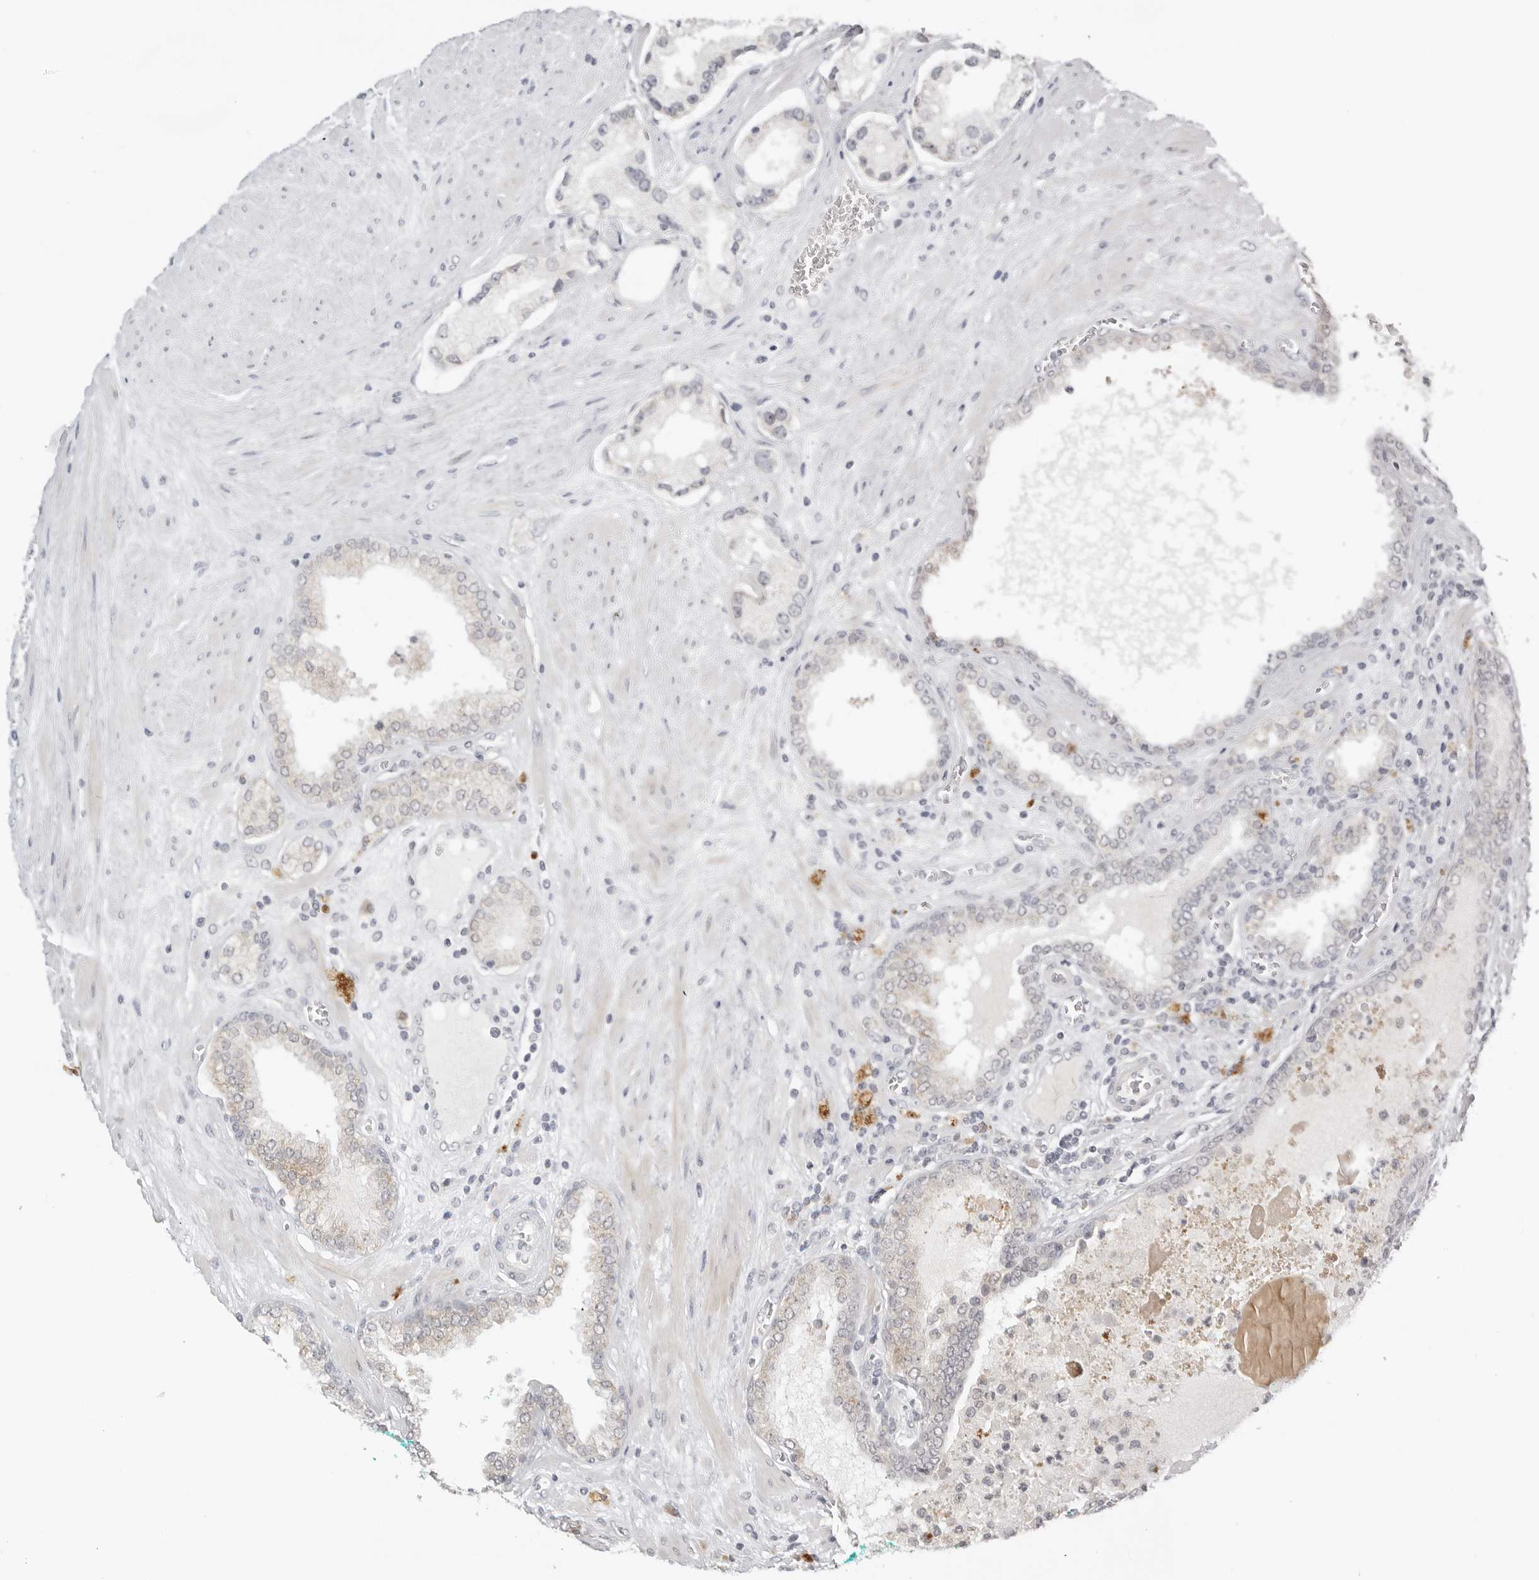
{"staining": {"intensity": "negative", "quantity": "none", "location": "none"}, "tissue": "prostate cancer", "cell_type": "Tumor cells", "image_type": "cancer", "snomed": [{"axis": "morphology", "description": "Adenocarcinoma, Low grade"}, {"axis": "topography", "description": "Prostate"}], "caption": "Protein analysis of prostate cancer (low-grade adenocarcinoma) demonstrates no significant staining in tumor cells. (Immunohistochemistry (ihc), brightfield microscopy, high magnification).", "gene": "ACP6", "patient": {"sex": "male", "age": 62}}